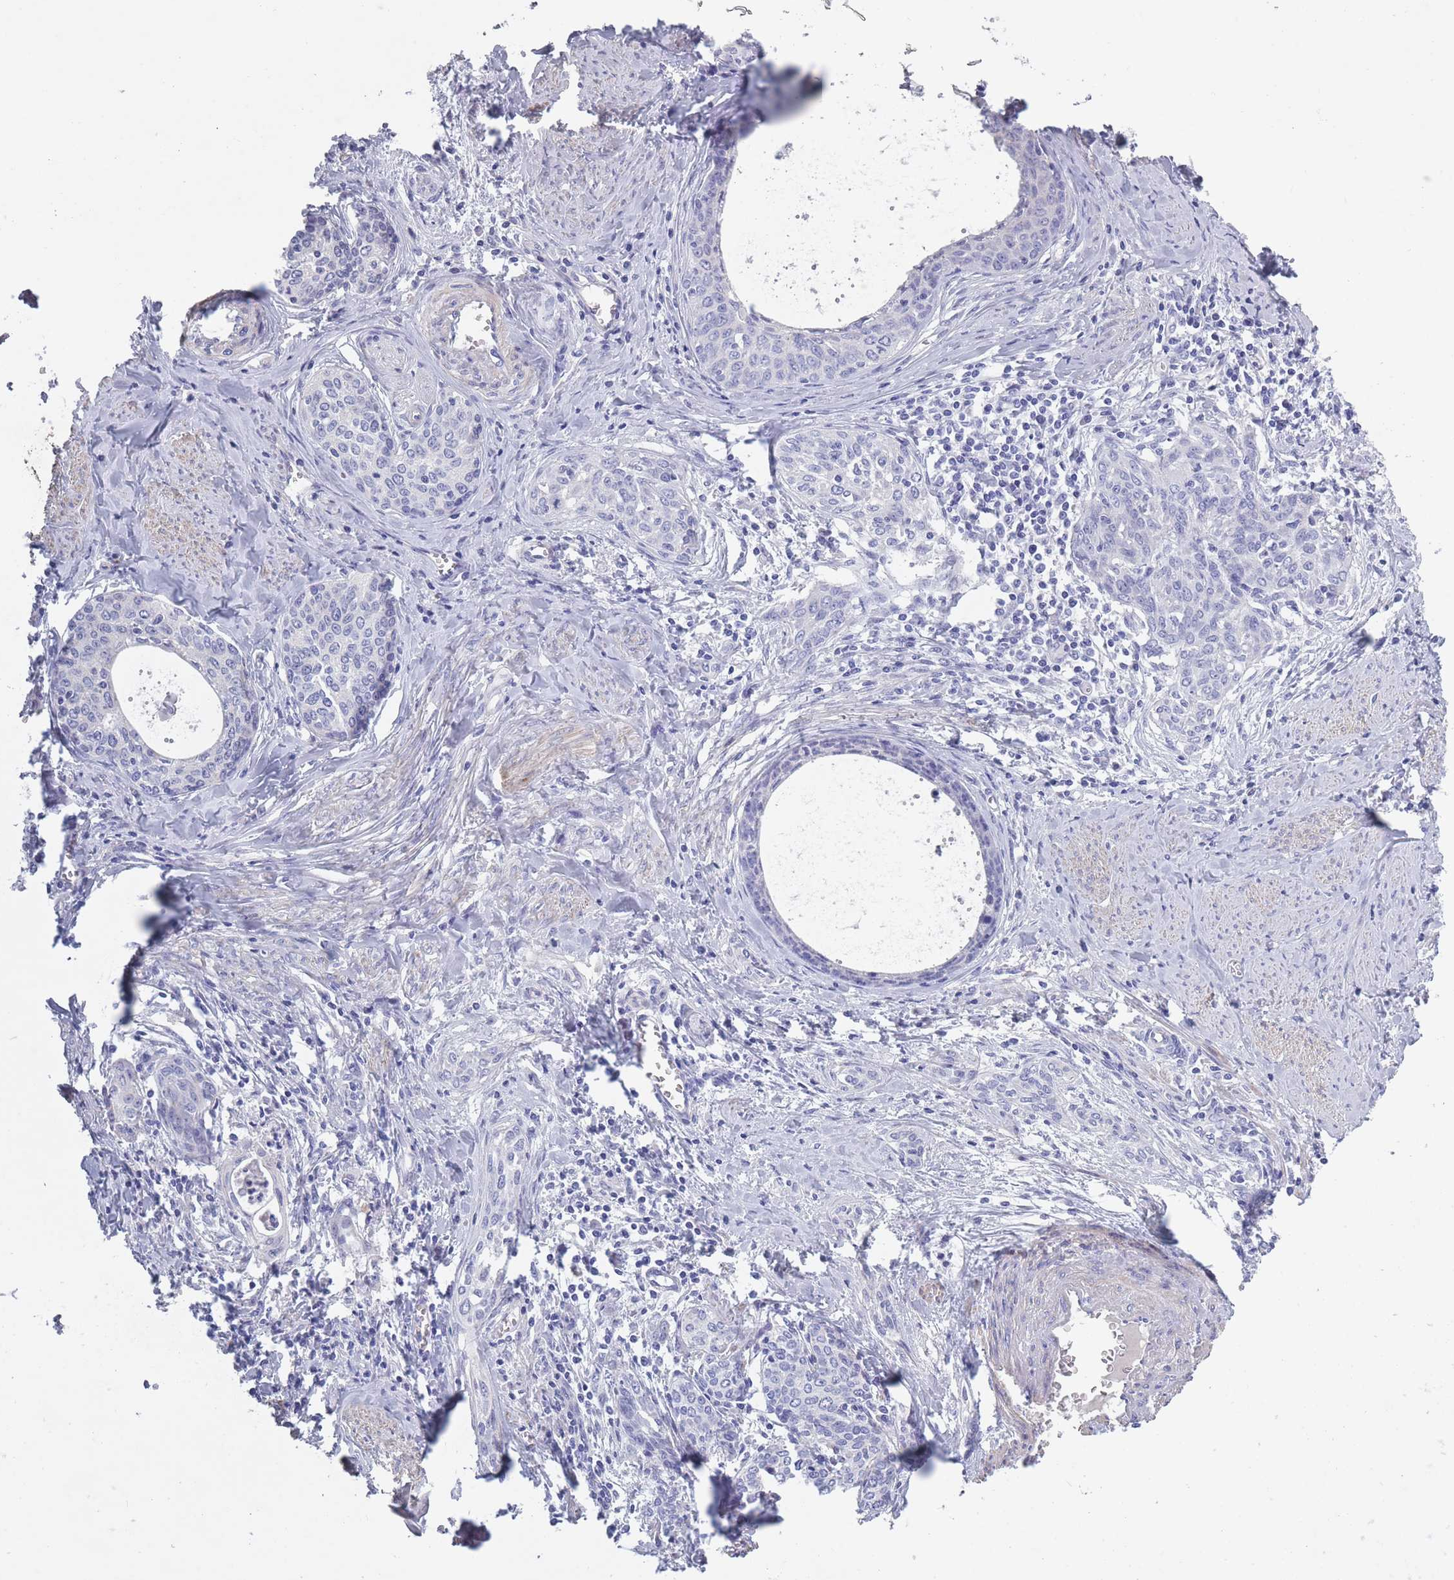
{"staining": {"intensity": "negative", "quantity": "none", "location": "none"}, "tissue": "cervical cancer", "cell_type": "Tumor cells", "image_type": "cancer", "snomed": [{"axis": "morphology", "description": "Squamous cell carcinoma, NOS"}, {"axis": "morphology", "description": "Adenocarcinoma, NOS"}, {"axis": "topography", "description": "Cervix"}], "caption": "A photomicrograph of adenocarcinoma (cervical) stained for a protein displays no brown staining in tumor cells.", "gene": "OR4C5", "patient": {"sex": "female", "age": 52}}